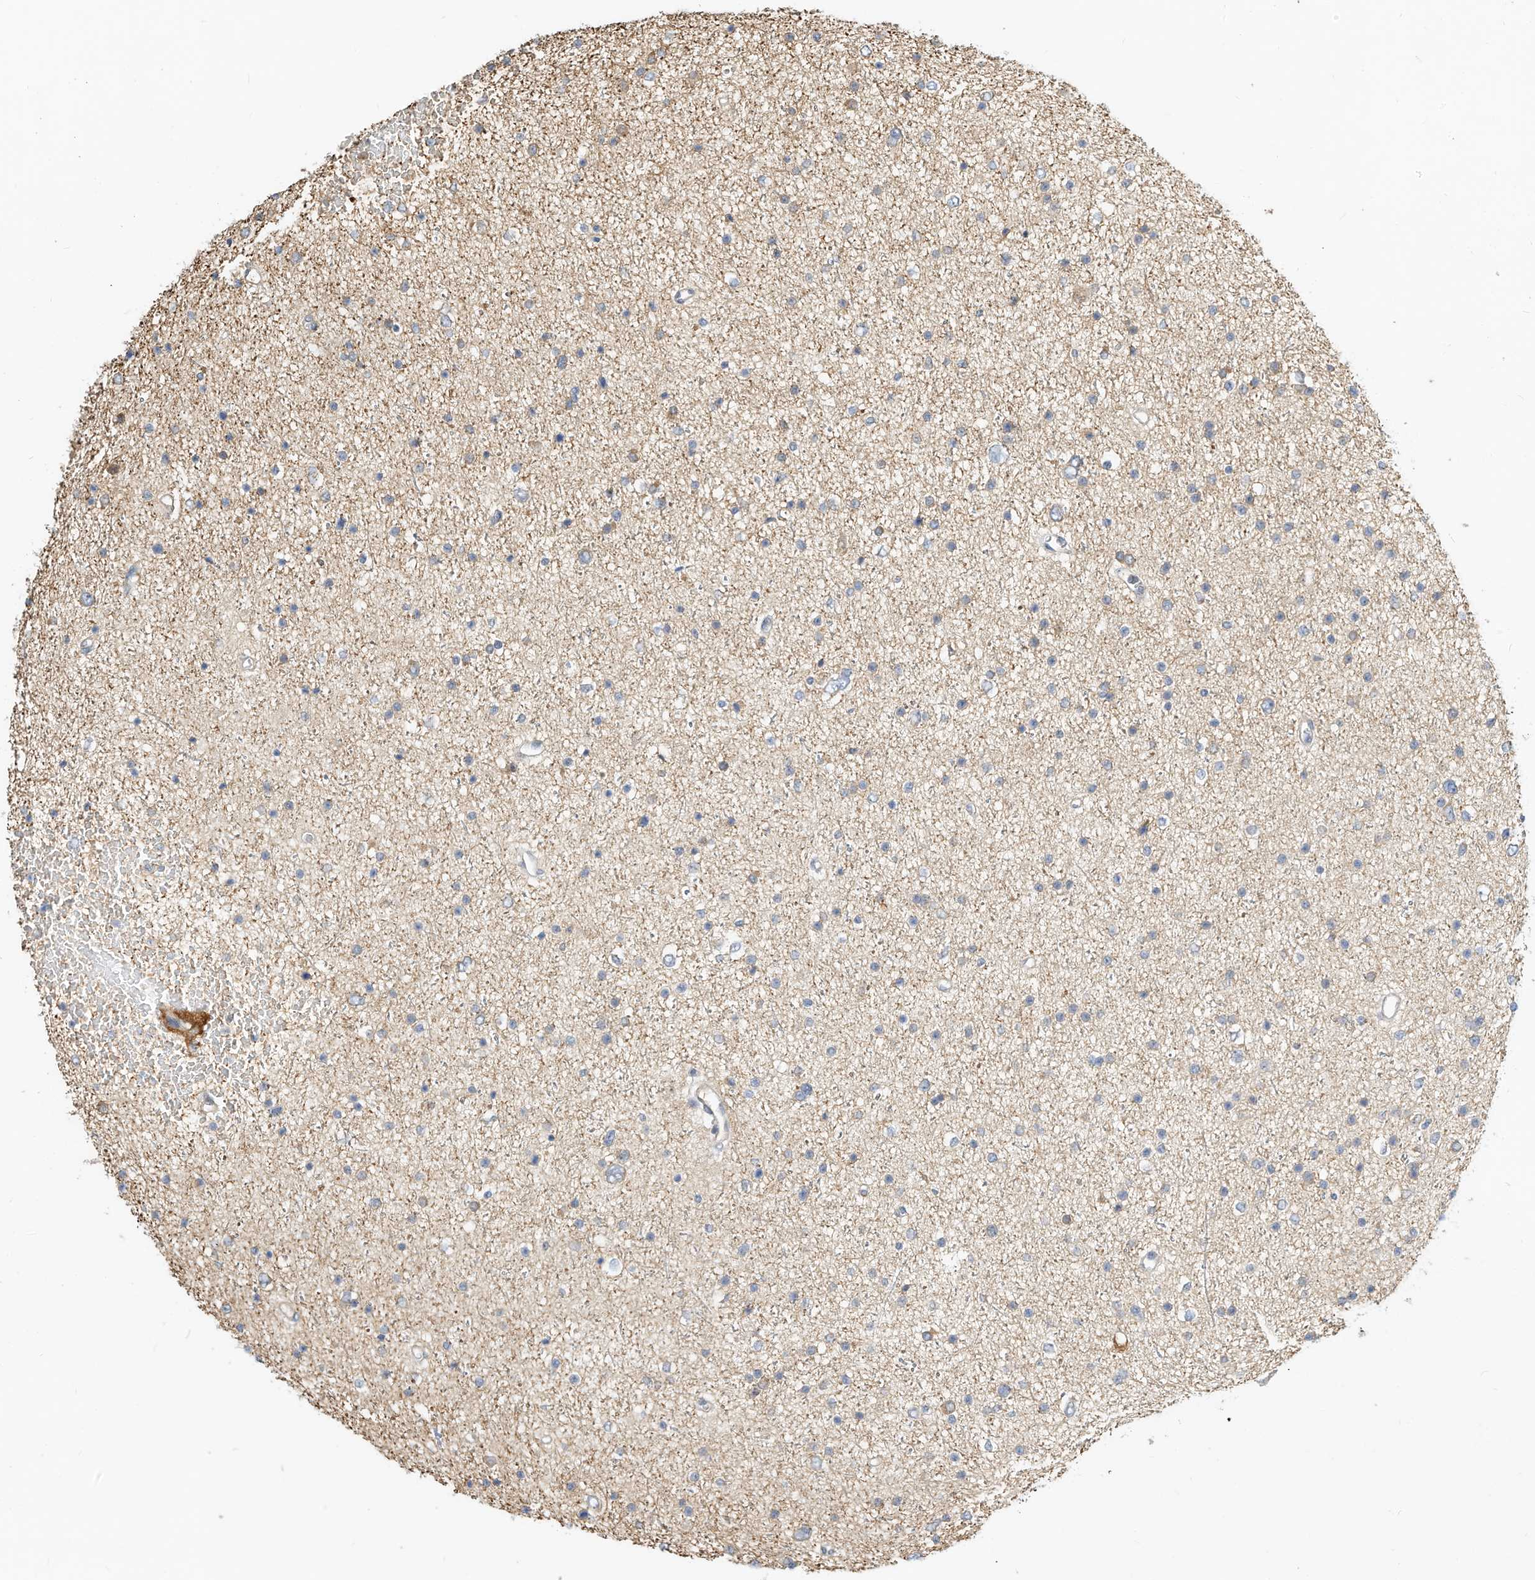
{"staining": {"intensity": "negative", "quantity": "none", "location": "none"}, "tissue": "glioma", "cell_type": "Tumor cells", "image_type": "cancer", "snomed": [{"axis": "morphology", "description": "Glioma, malignant, Low grade"}, {"axis": "topography", "description": "Brain"}], "caption": "The IHC photomicrograph has no significant expression in tumor cells of malignant glioma (low-grade) tissue.", "gene": "OFD1", "patient": {"sex": "female", "age": 37}}